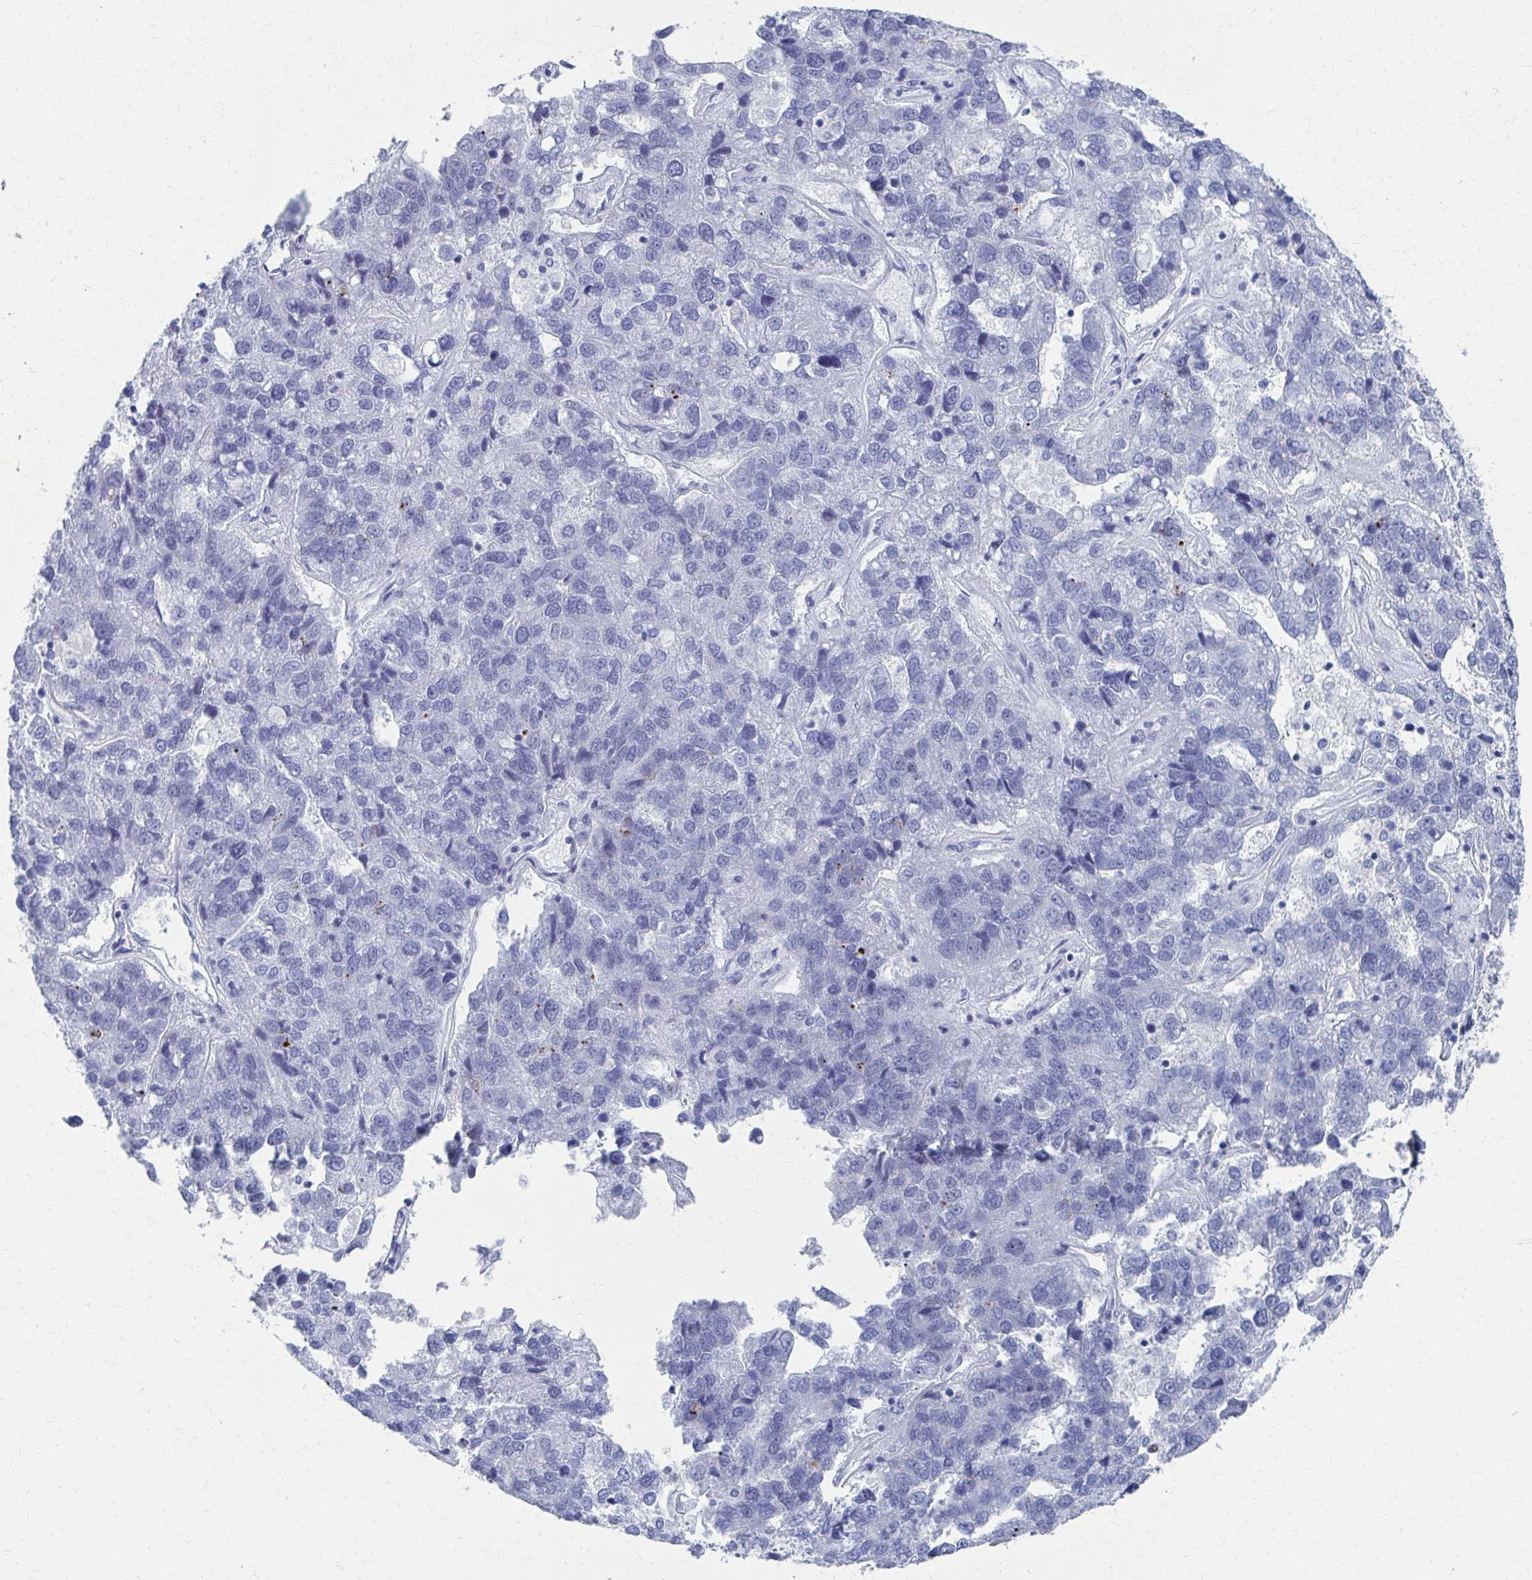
{"staining": {"intensity": "negative", "quantity": "none", "location": "none"}, "tissue": "pancreatic cancer", "cell_type": "Tumor cells", "image_type": "cancer", "snomed": [{"axis": "morphology", "description": "Adenocarcinoma, NOS"}, {"axis": "topography", "description": "Pancreas"}], "caption": "IHC of human pancreatic adenocarcinoma reveals no positivity in tumor cells. (DAB (3,3'-diaminobenzidine) IHC, high magnification).", "gene": "CDIN1", "patient": {"sex": "female", "age": 61}}